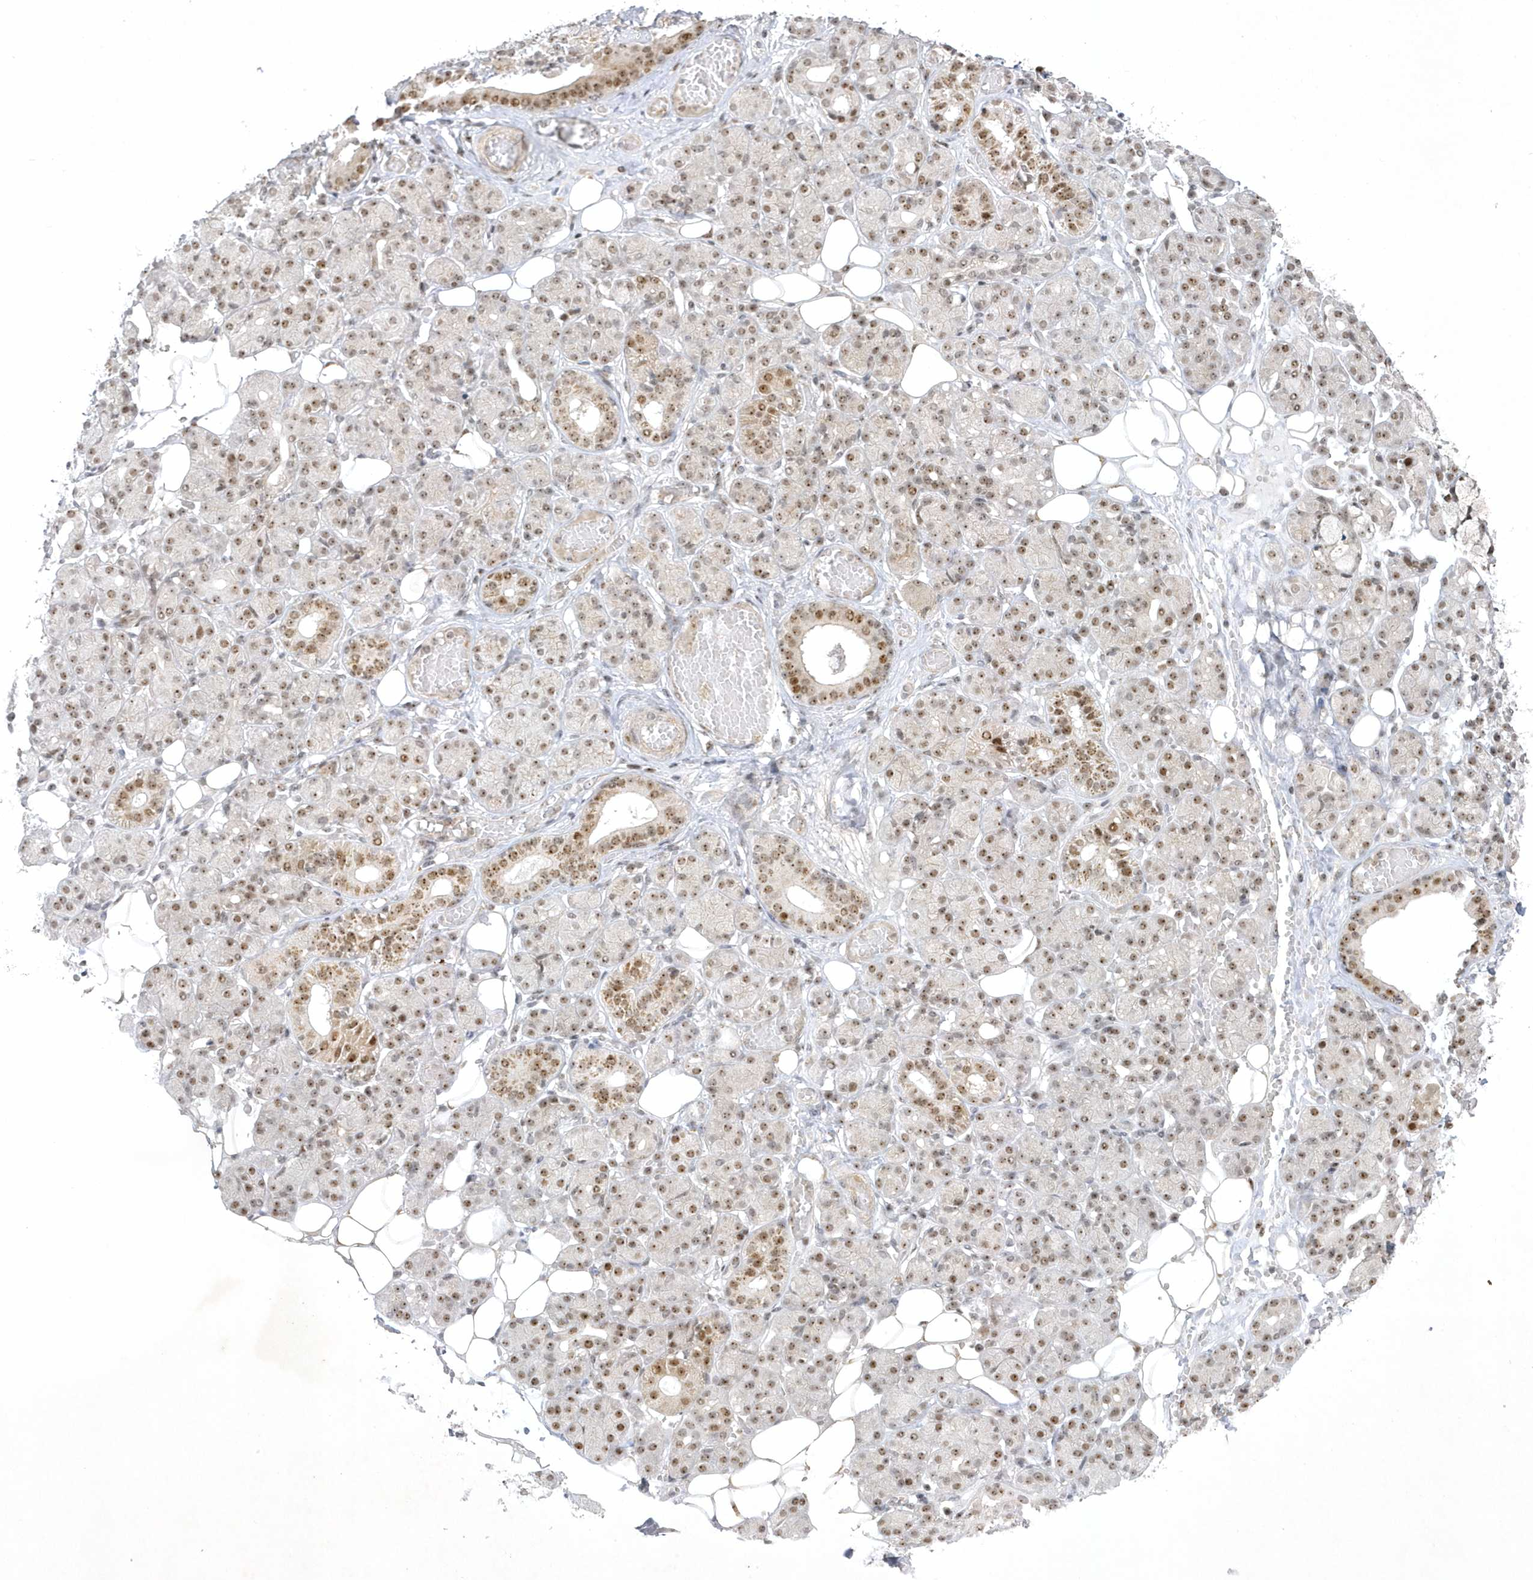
{"staining": {"intensity": "strong", "quantity": "25%-75%", "location": "nuclear"}, "tissue": "salivary gland", "cell_type": "Glandular cells", "image_type": "normal", "snomed": [{"axis": "morphology", "description": "Normal tissue, NOS"}, {"axis": "topography", "description": "Salivary gland"}], "caption": "Protein staining of normal salivary gland shows strong nuclear staining in about 25%-75% of glandular cells.", "gene": "NPM3", "patient": {"sex": "male", "age": 63}}